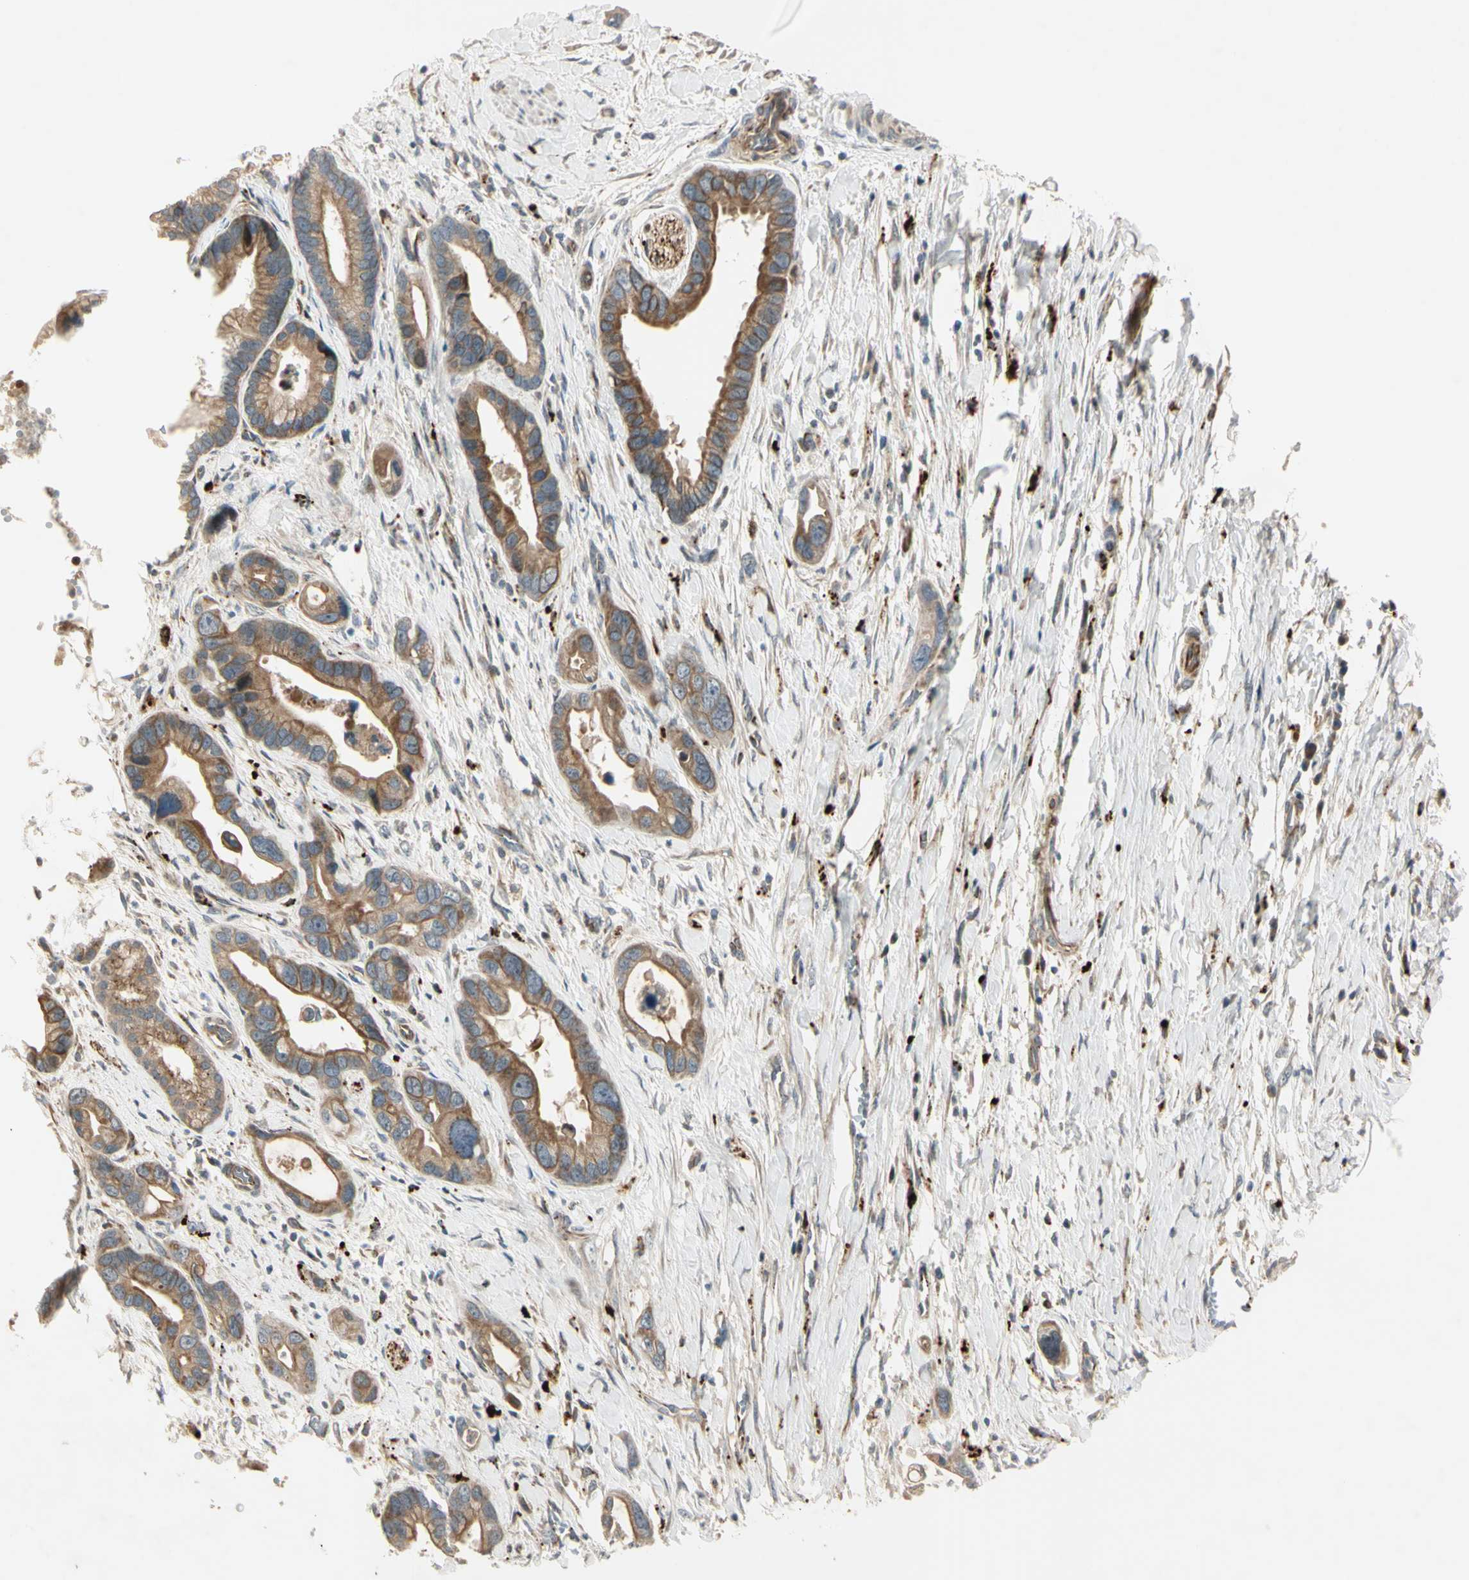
{"staining": {"intensity": "moderate", "quantity": ">75%", "location": "cytoplasmic/membranous"}, "tissue": "pancreatic cancer", "cell_type": "Tumor cells", "image_type": "cancer", "snomed": [{"axis": "morphology", "description": "Adenocarcinoma, NOS"}, {"axis": "topography", "description": "Pancreas"}], "caption": "Human pancreatic adenocarcinoma stained with a protein marker displays moderate staining in tumor cells.", "gene": "NDFIP1", "patient": {"sex": "female", "age": 77}}